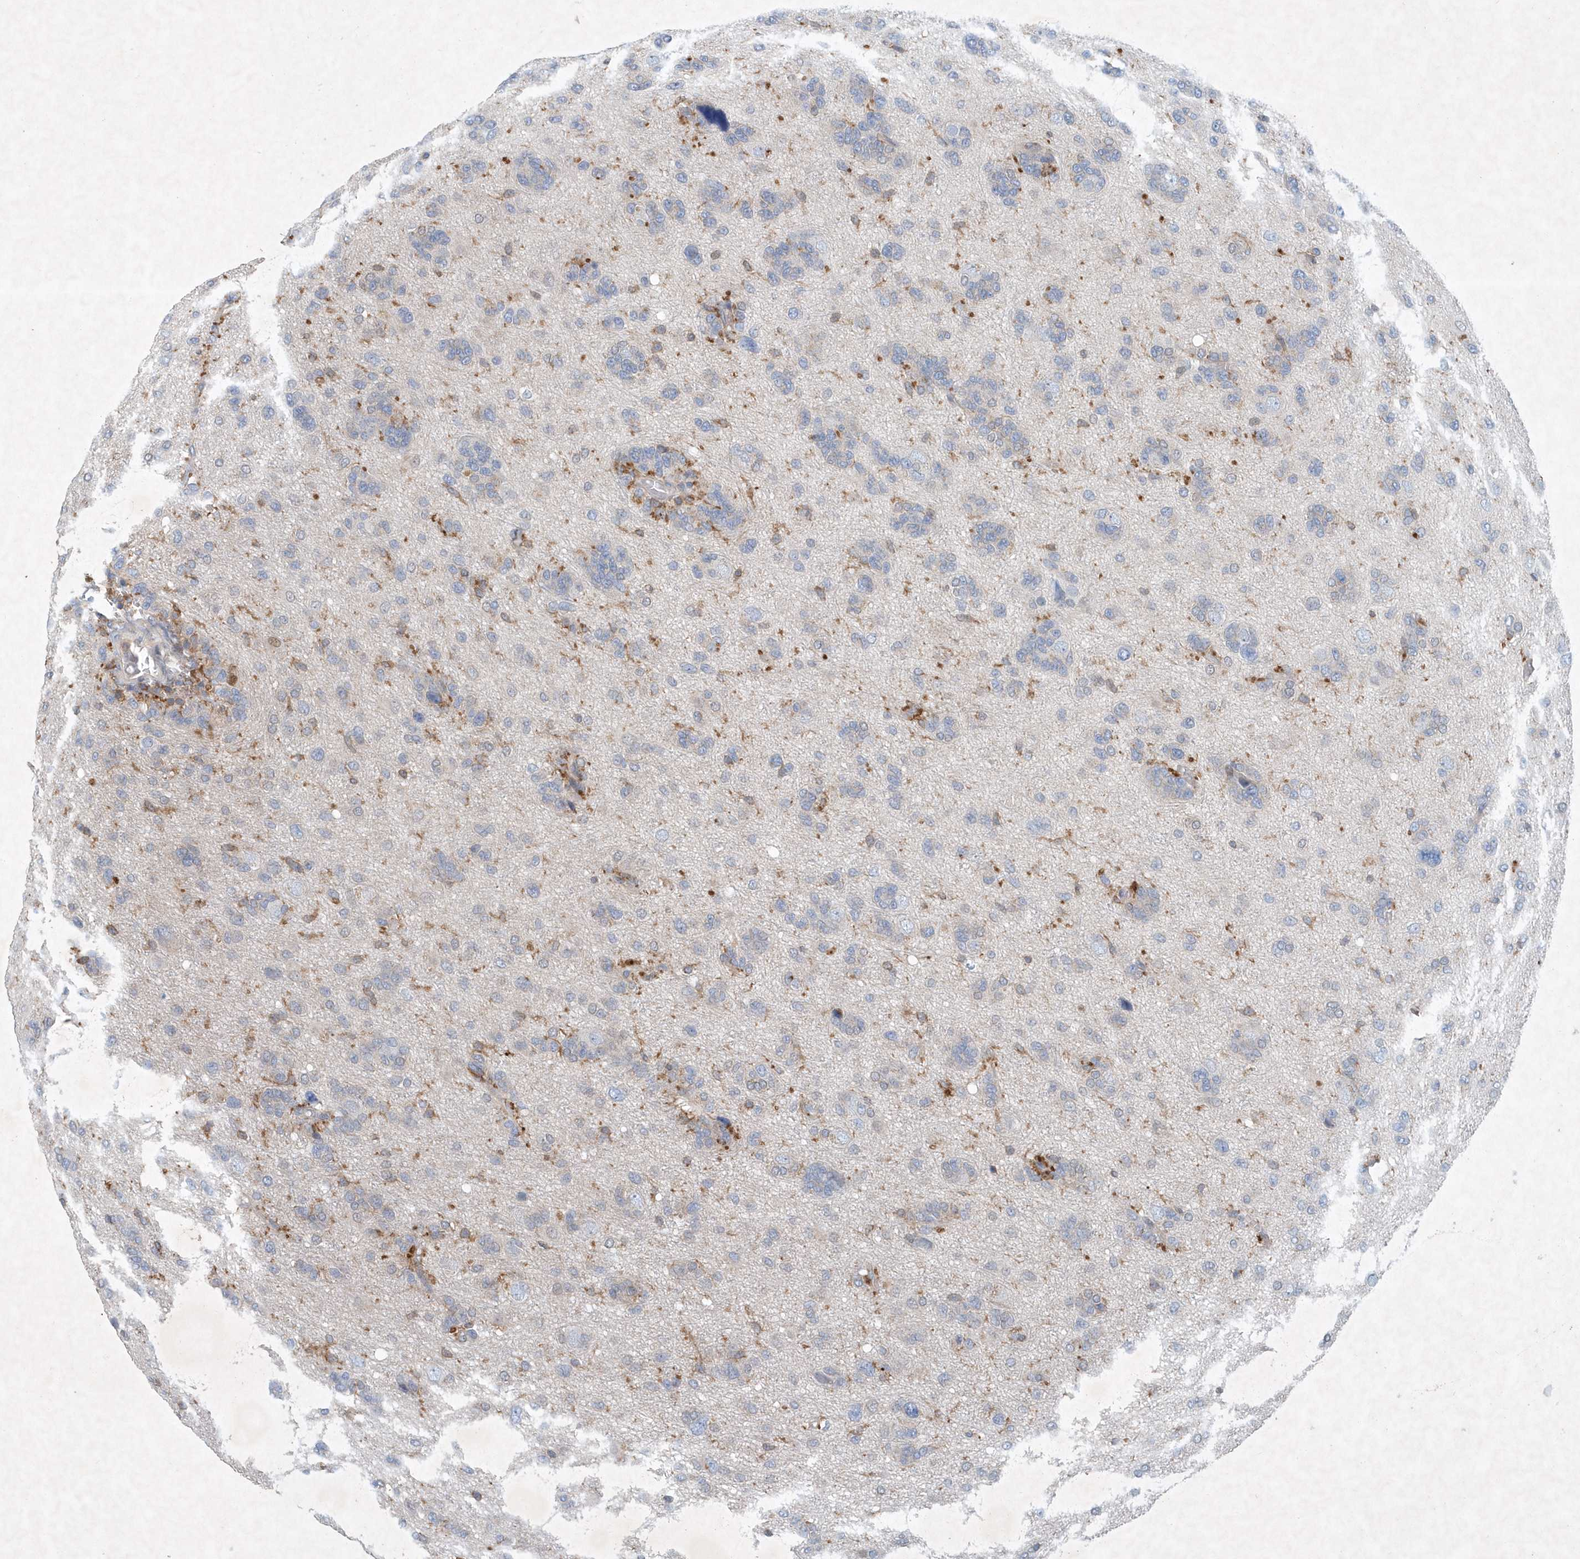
{"staining": {"intensity": "negative", "quantity": "none", "location": "none"}, "tissue": "glioma", "cell_type": "Tumor cells", "image_type": "cancer", "snomed": [{"axis": "morphology", "description": "Glioma, malignant, High grade"}, {"axis": "topography", "description": "Brain"}], "caption": "Immunohistochemical staining of human malignant high-grade glioma reveals no significant positivity in tumor cells.", "gene": "P2RY10", "patient": {"sex": "female", "age": 59}}